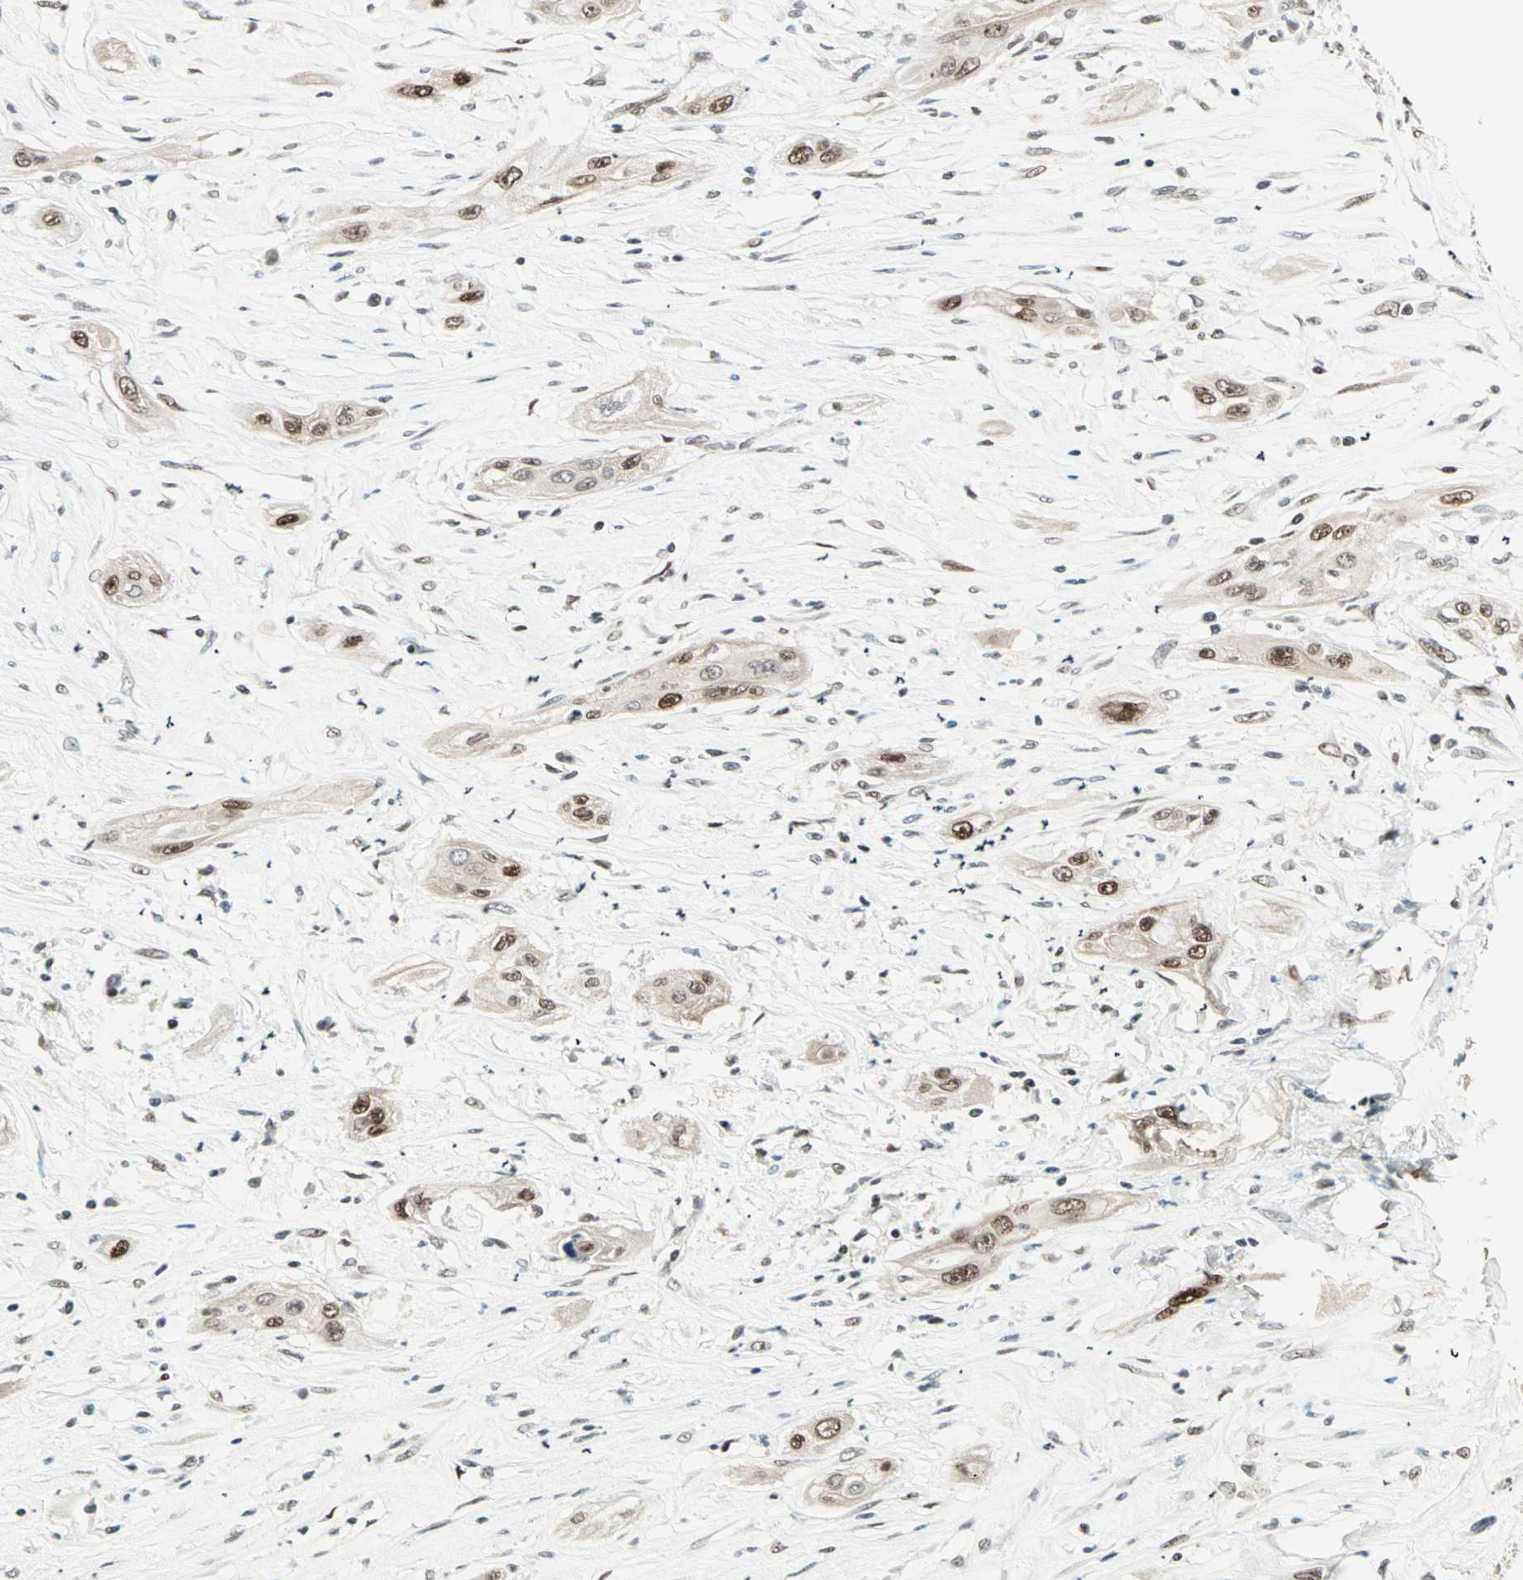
{"staining": {"intensity": "strong", "quantity": ">75%", "location": "nuclear"}, "tissue": "lung cancer", "cell_type": "Tumor cells", "image_type": "cancer", "snomed": [{"axis": "morphology", "description": "Squamous cell carcinoma, NOS"}, {"axis": "topography", "description": "Lung"}], "caption": "Immunohistochemistry (IHC) (DAB (3,3'-diaminobenzidine)) staining of human lung cancer (squamous cell carcinoma) exhibits strong nuclear protein staining in approximately >75% of tumor cells.", "gene": "MDC1", "patient": {"sex": "female", "age": 47}}